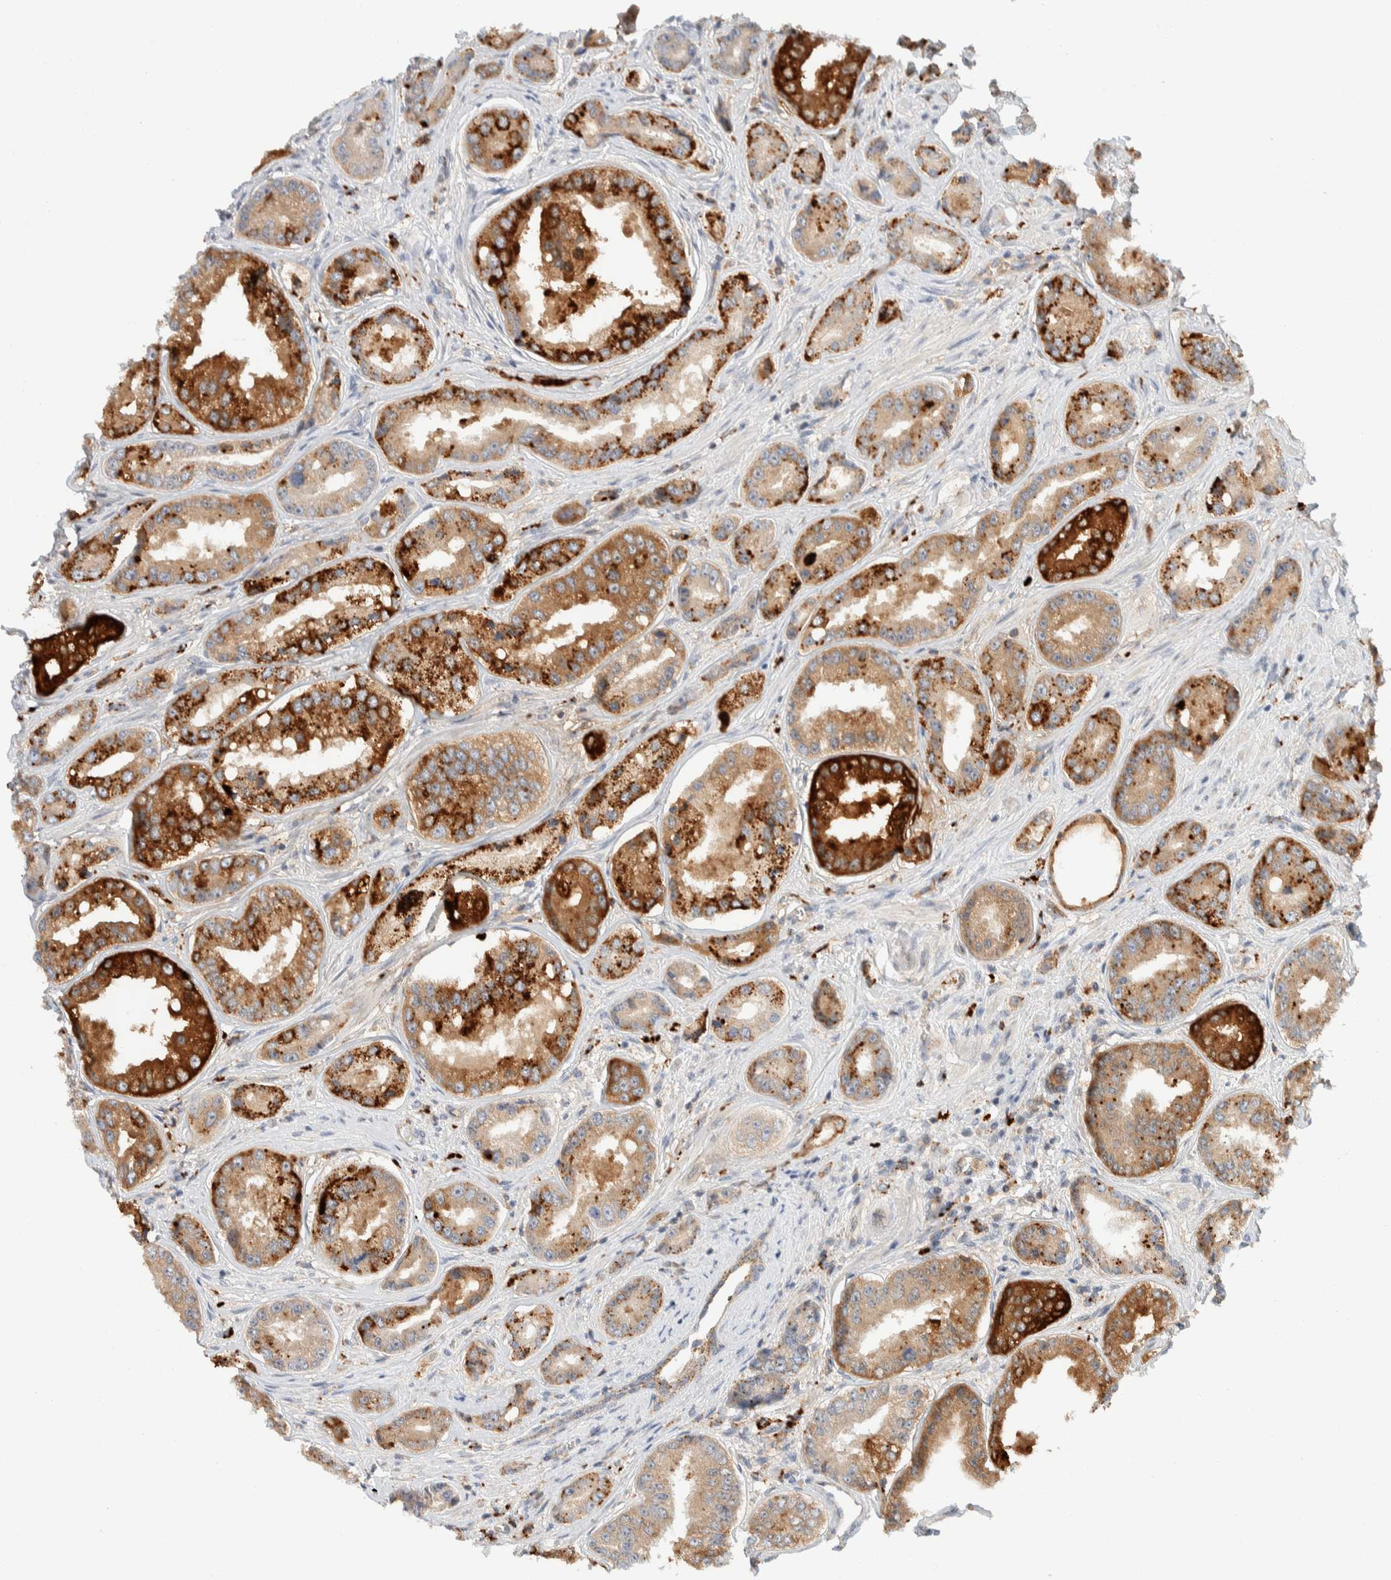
{"staining": {"intensity": "moderate", "quantity": ">75%", "location": "cytoplasmic/membranous"}, "tissue": "prostate cancer", "cell_type": "Tumor cells", "image_type": "cancer", "snomed": [{"axis": "morphology", "description": "Adenocarcinoma, High grade"}, {"axis": "topography", "description": "Prostate"}], "caption": "Moderate cytoplasmic/membranous positivity for a protein is seen in approximately >75% of tumor cells of prostate cancer (adenocarcinoma (high-grade)) using IHC.", "gene": "GCLM", "patient": {"sex": "male", "age": 61}}